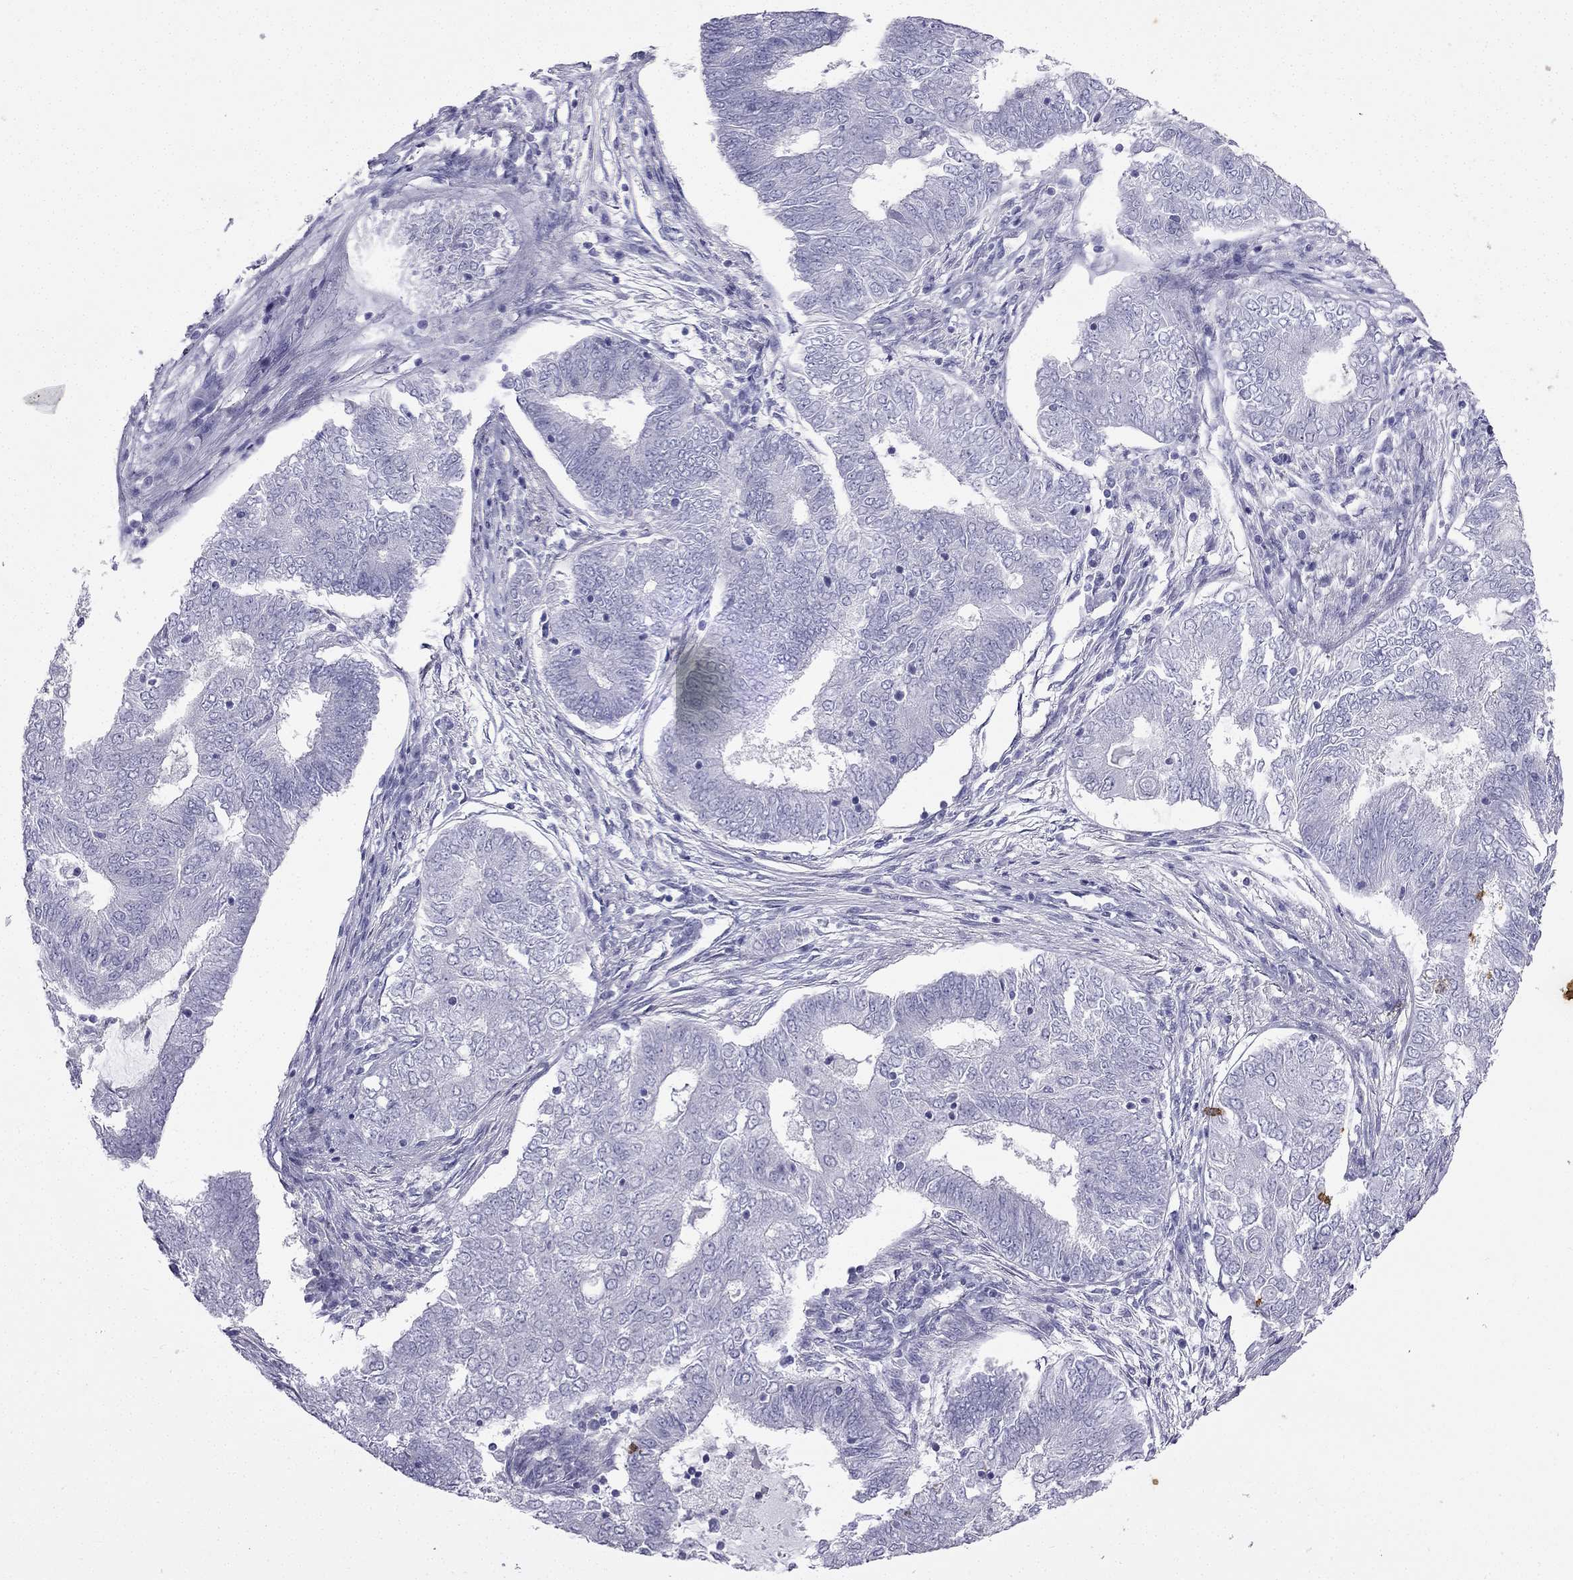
{"staining": {"intensity": "negative", "quantity": "none", "location": "none"}, "tissue": "endometrial cancer", "cell_type": "Tumor cells", "image_type": "cancer", "snomed": [{"axis": "morphology", "description": "Adenocarcinoma, NOS"}, {"axis": "topography", "description": "Endometrium"}], "caption": "A high-resolution photomicrograph shows immunohistochemistry (IHC) staining of endometrial cancer, which exhibits no significant staining in tumor cells.", "gene": "GJA8", "patient": {"sex": "female", "age": 62}}